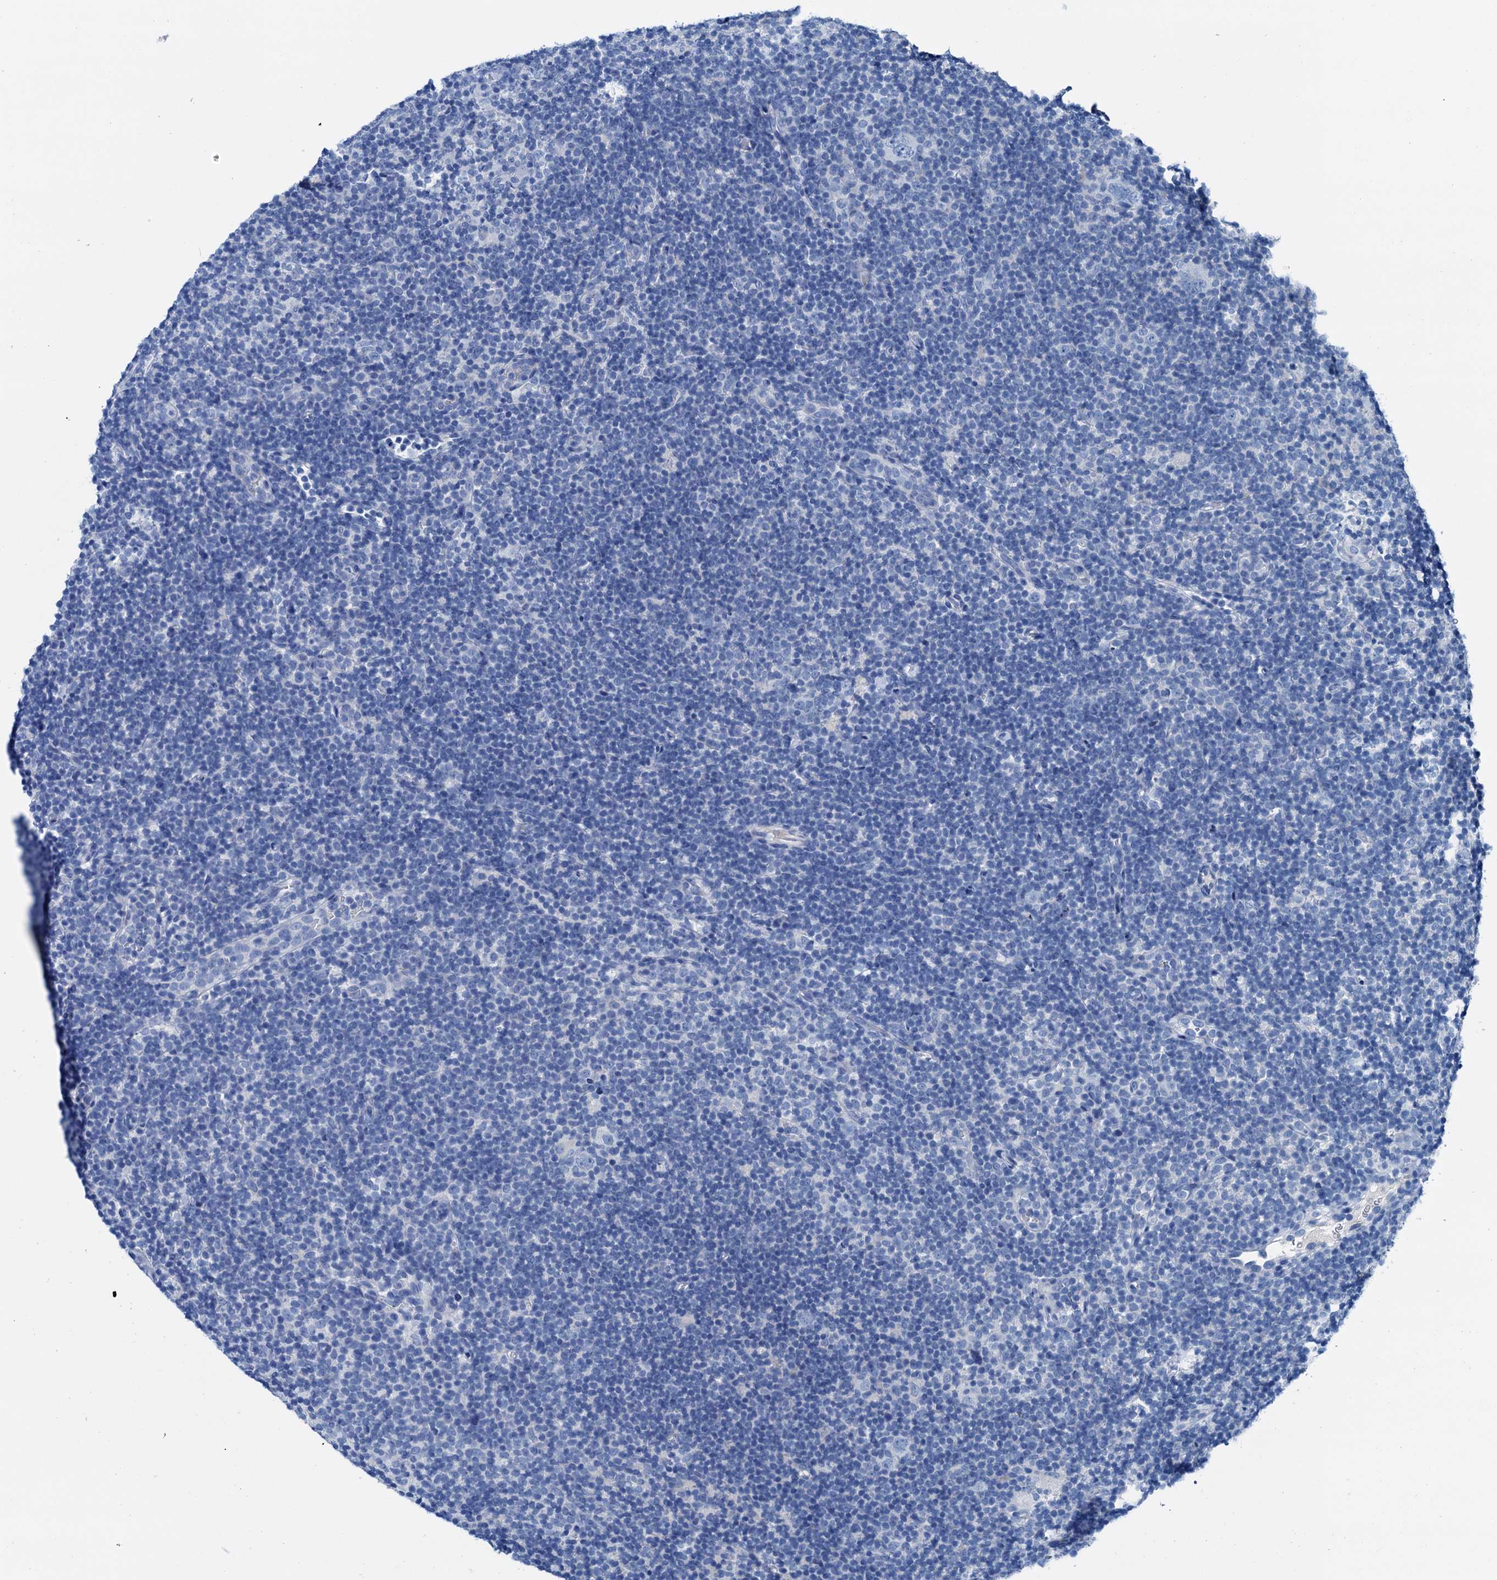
{"staining": {"intensity": "negative", "quantity": "none", "location": "none"}, "tissue": "lymphoma", "cell_type": "Tumor cells", "image_type": "cancer", "snomed": [{"axis": "morphology", "description": "Hodgkin's disease, NOS"}, {"axis": "topography", "description": "Lymph node"}], "caption": "Tumor cells are negative for protein expression in human Hodgkin's disease. (Stains: DAB (3,3'-diaminobenzidine) IHC with hematoxylin counter stain, Microscopy: brightfield microscopy at high magnification).", "gene": "KNDC1", "patient": {"sex": "female", "age": 57}}